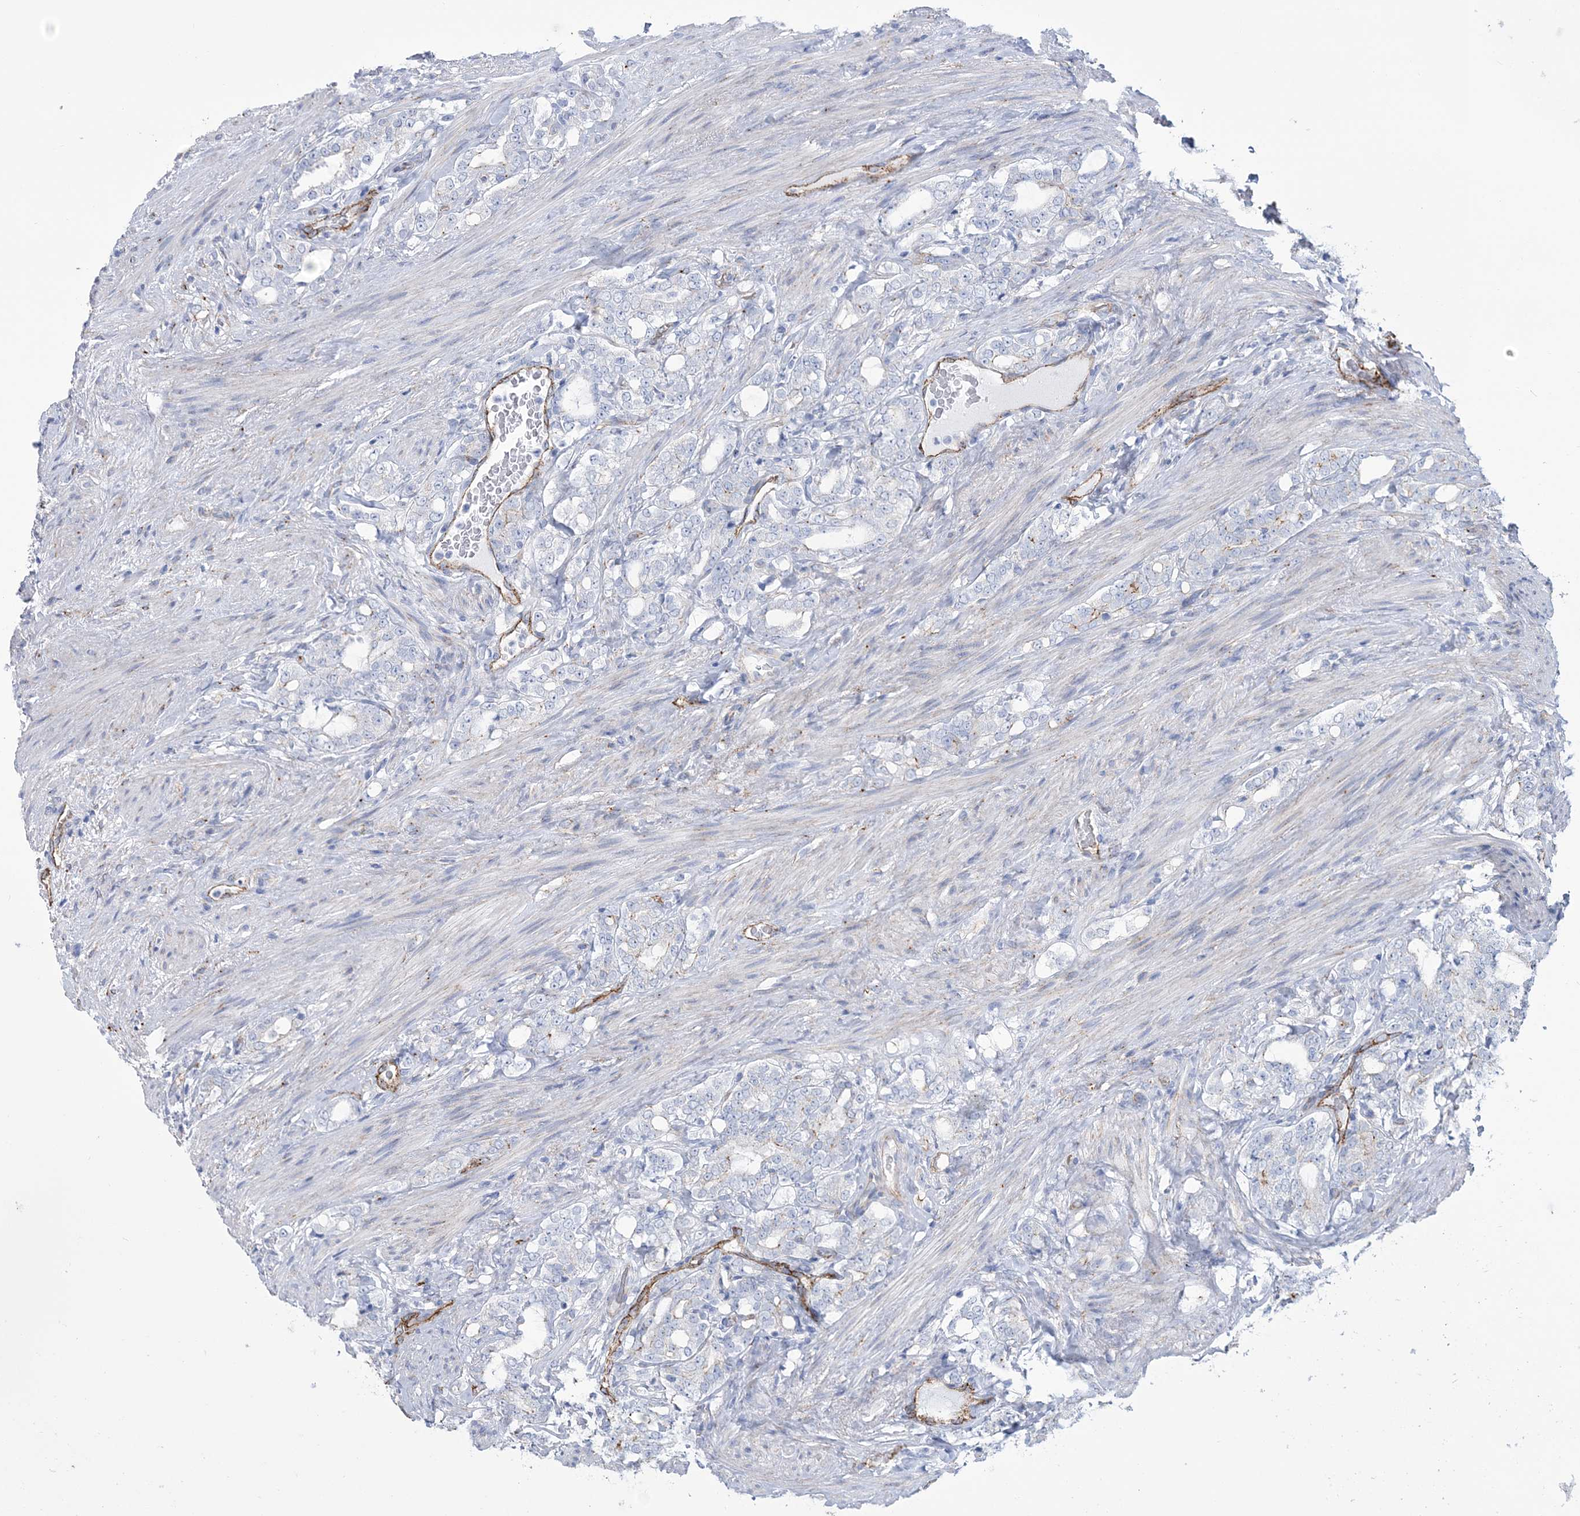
{"staining": {"intensity": "negative", "quantity": "none", "location": "none"}, "tissue": "prostate cancer", "cell_type": "Tumor cells", "image_type": "cancer", "snomed": [{"axis": "morphology", "description": "Adenocarcinoma, High grade"}, {"axis": "topography", "description": "Prostate"}], "caption": "High power microscopy image of an IHC image of prostate cancer (adenocarcinoma (high-grade)), revealing no significant staining in tumor cells.", "gene": "RAB11FIP5", "patient": {"sex": "male", "age": 64}}